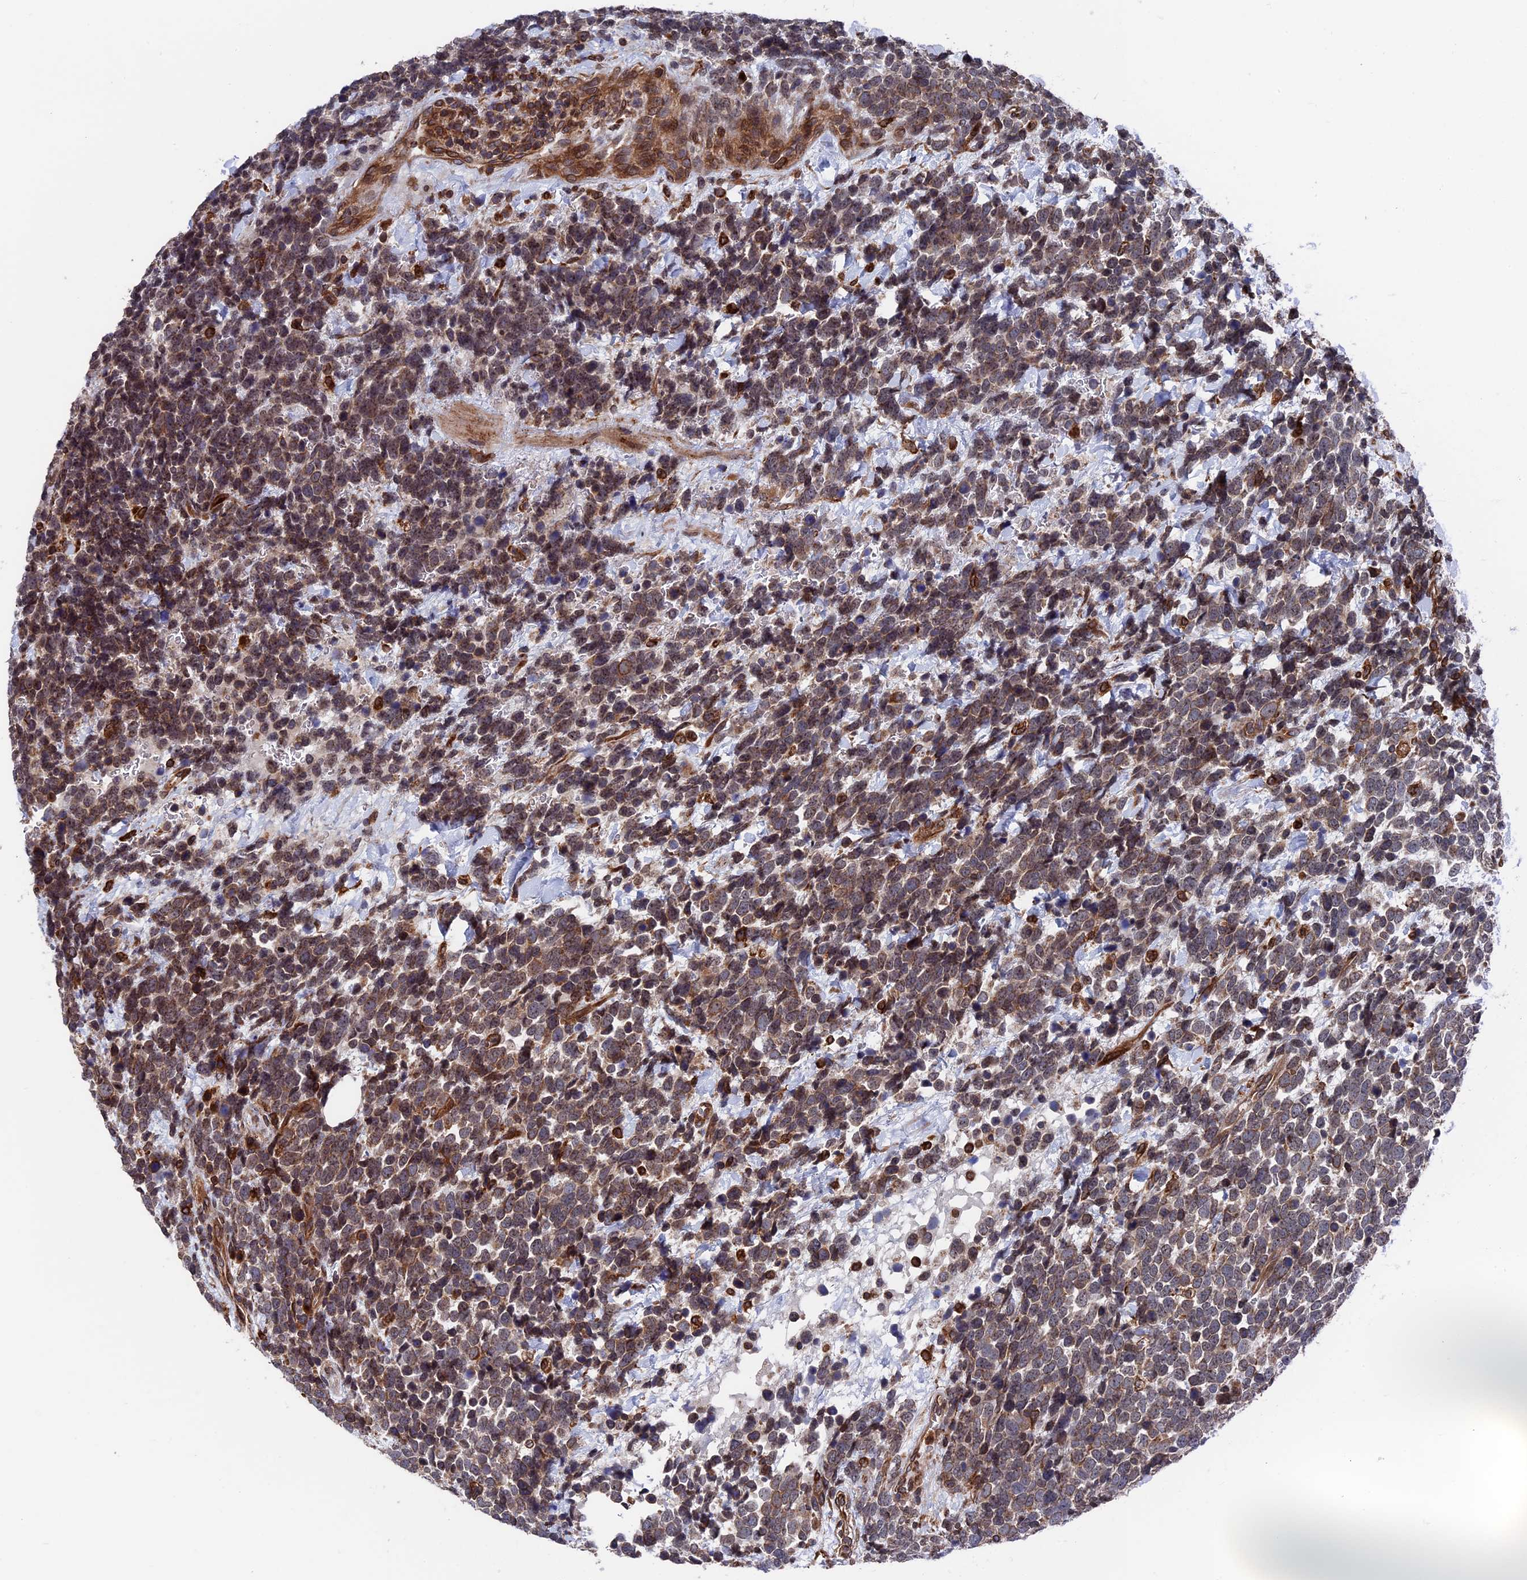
{"staining": {"intensity": "moderate", "quantity": ">75%", "location": "cytoplasmic/membranous"}, "tissue": "urothelial cancer", "cell_type": "Tumor cells", "image_type": "cancer", "snomed": [{"axis": "morphology", "description": "Urothelial carcinoma, High grade"}, {"axis": "topography", "description": "Urinary bladder"}], "caption": "Moderate cytoplasmic/membranous positivity is present in approximately >75% of tumor cells in urothelial cancer.", "gene": "RPUSD1", "patient": {"sex": "female", "age": 82}}